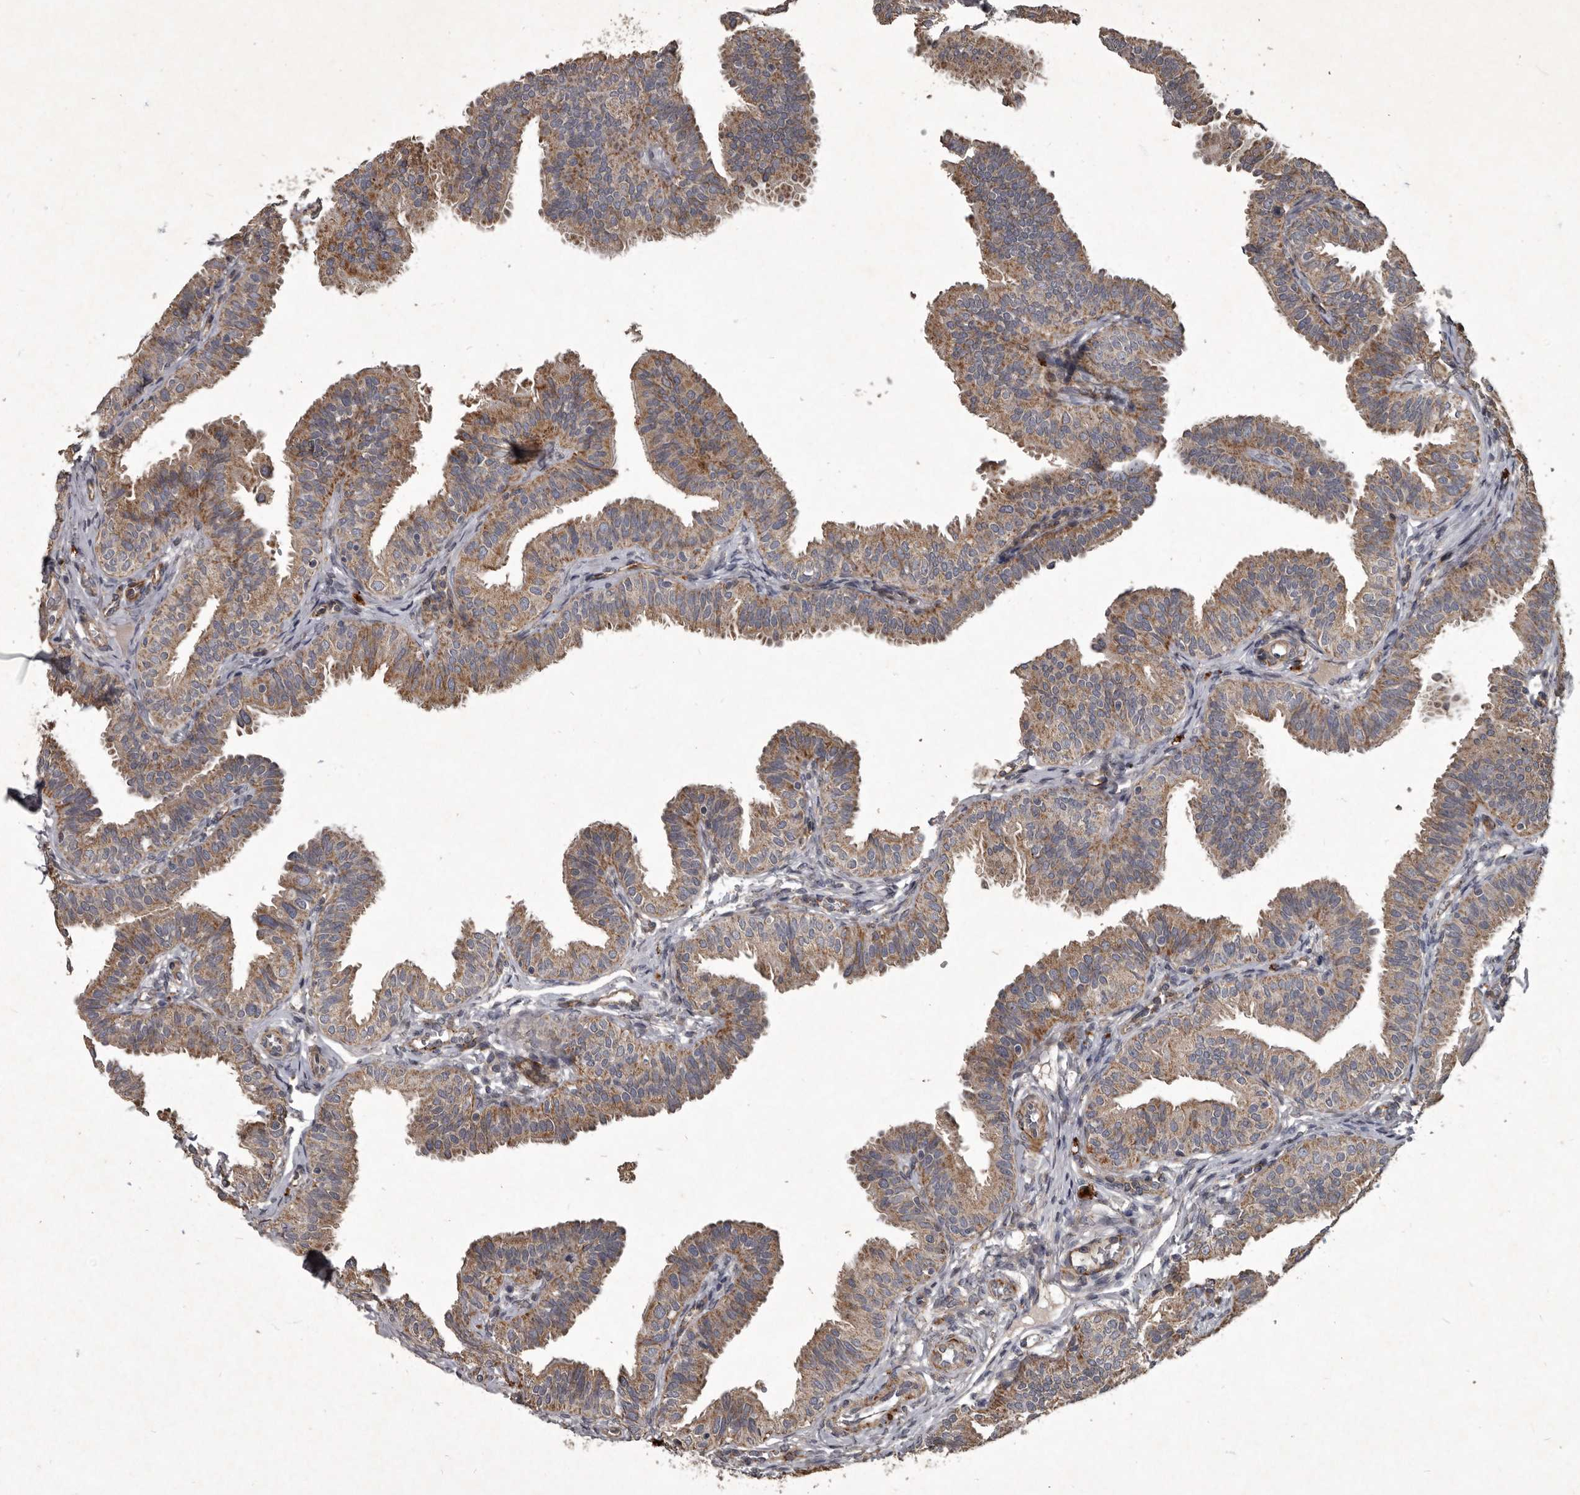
{"staining": {"intensity": "moderate", "quantity": ">75%", "location": "cytoplasmic/membranous"}, "tissue": "fallopian tube", "cell_type": "Glandular cells", "image_type": "normal", "snomed": [{"axis": "morphology", "description": "Normal tissue, NOS"}, {"axis": "topography", "description": "Fallopian tube"}], "caption": "This photomicrograph displays immunohistochemistry (IHC) staining of benign fallopian tube, with medium moderate cytoplasmic/membranous positivity in approximately >75% of glandular cells.", "gene": "MRPS15", "patient": {"sex": "female", "age": 35}}